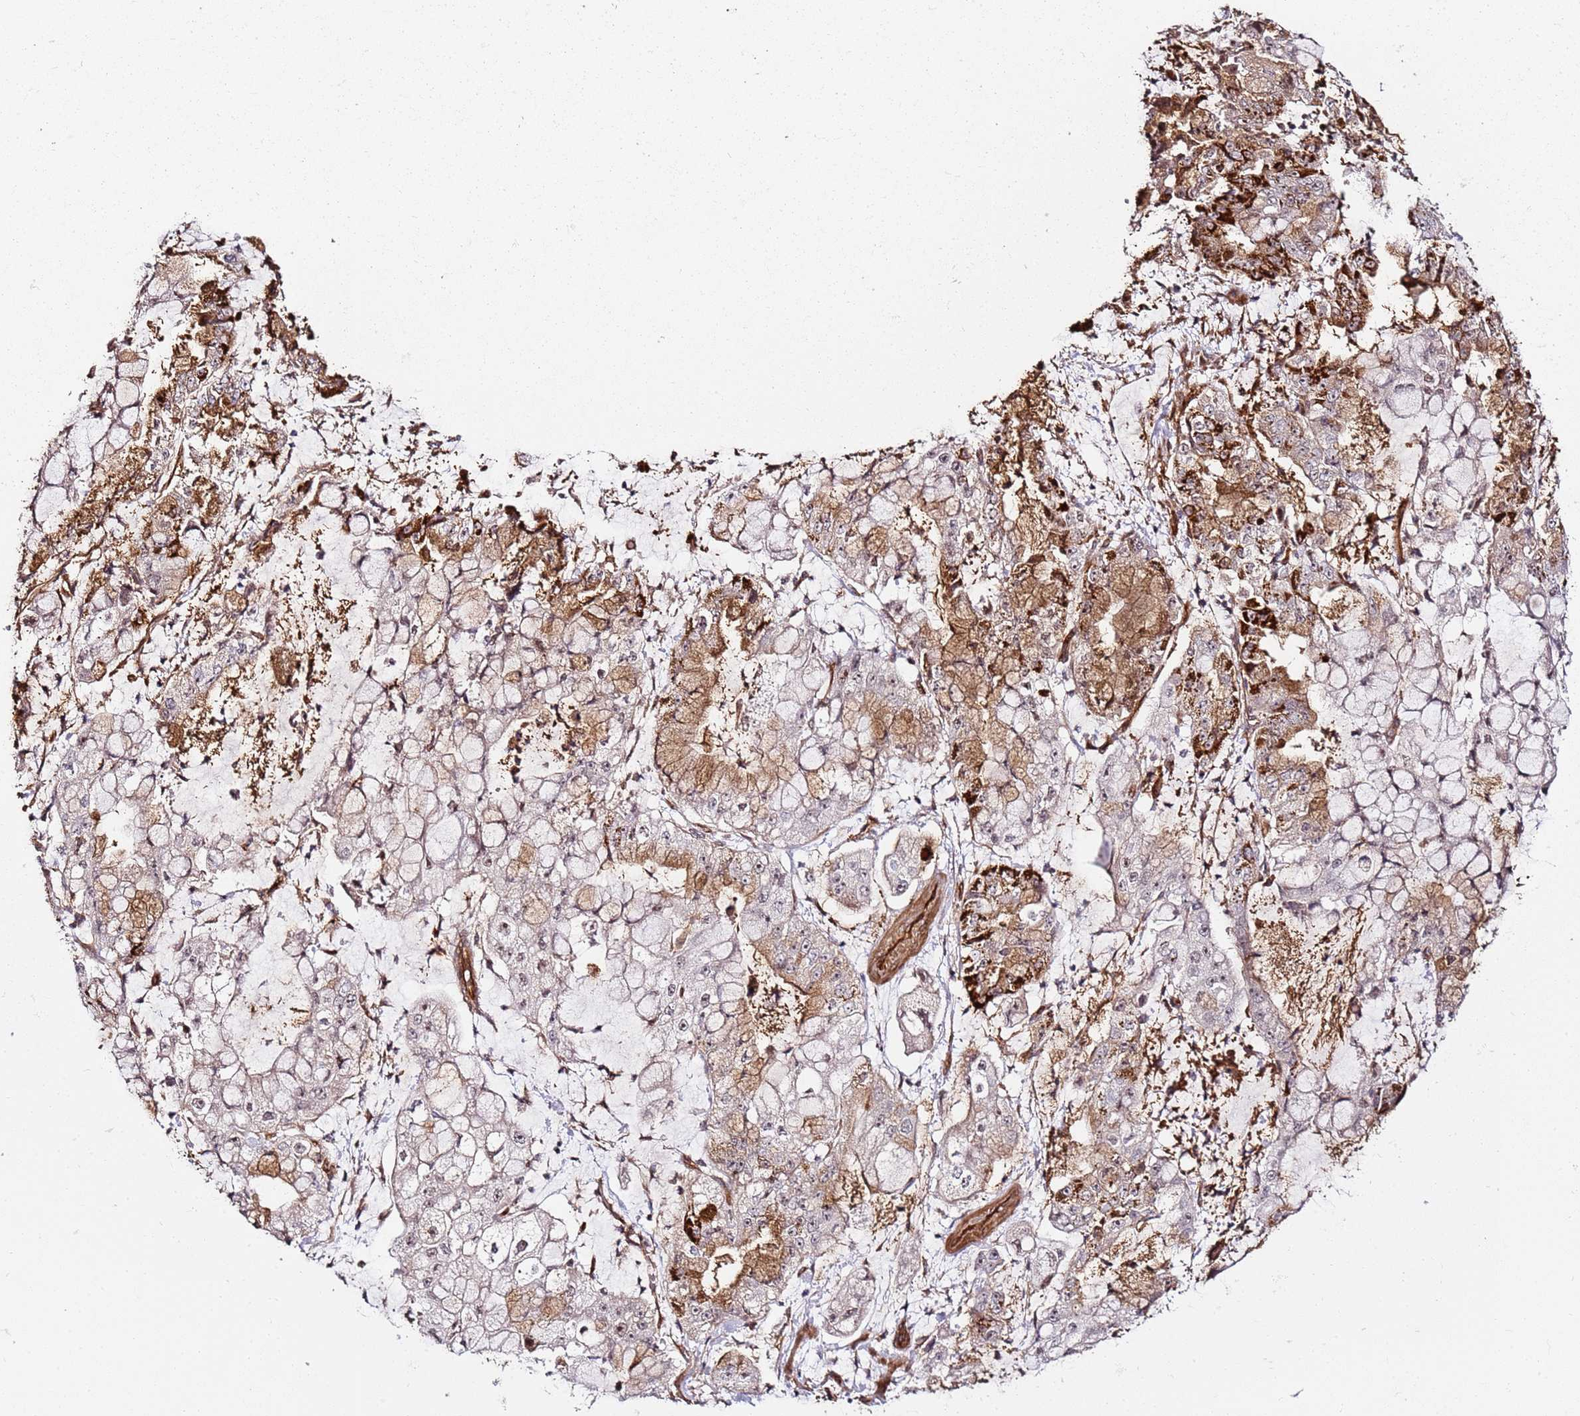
{"staining": {"intensity": "moderate", "quantity": "<25%", "location": "cytoplasmic/membranous,nuclear"}, "tissue": "stomach cancer", "cell_type": "Tumor cells", "image_type": "cancer", "snomed": [{"axis": "morphology", "description": "Adenocarcinoma, NOS"}, {"axis": "topography", "description": "Stomach"}], "caption": "Stomach cancer (adenocarcinoma) stained with a brown dye displays moderate cytoplasmic/membranous and nuclear positive expression in about <25% of tumor cells.", "gene": "CCNYL1", "patient": {"sex": "male", "age": 76}}